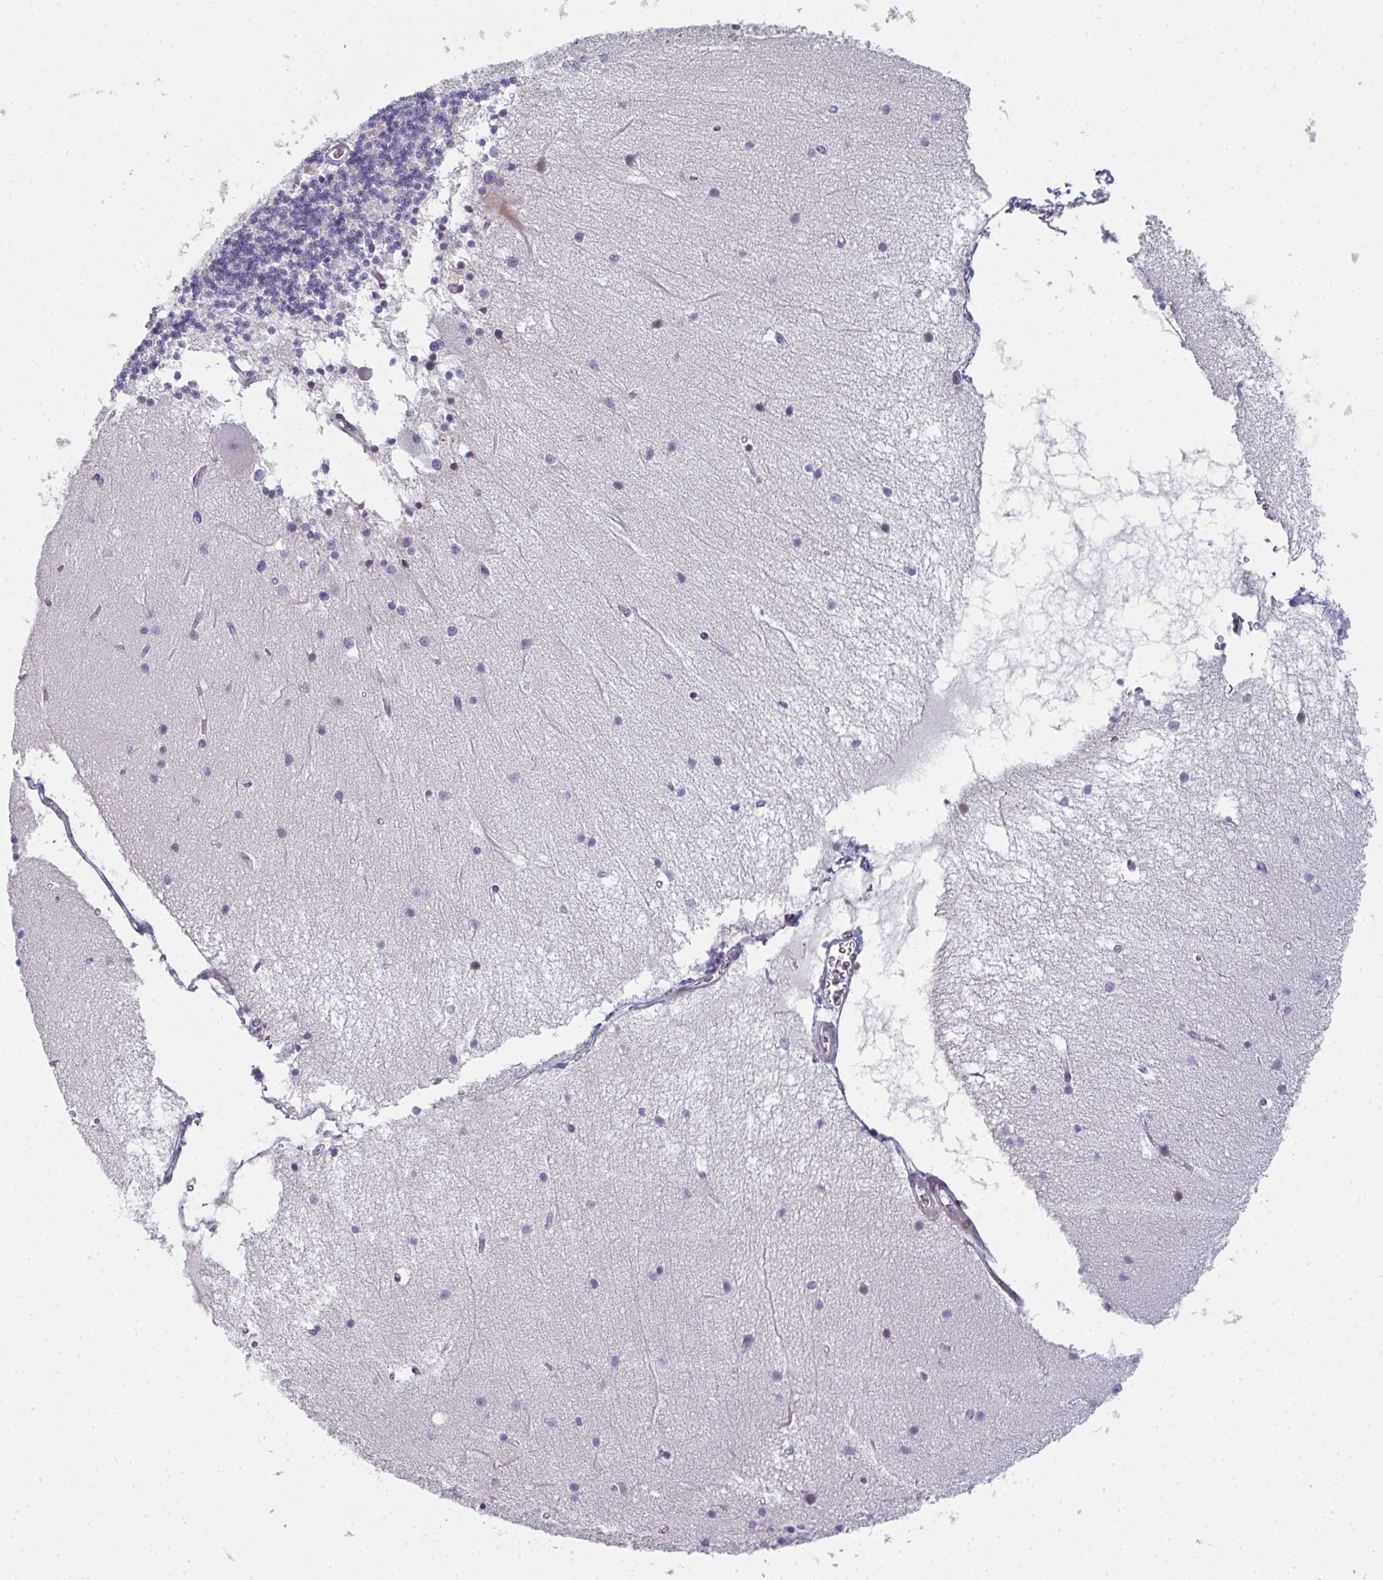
{"staining": {"intensity": "negative", "quantity": "none", "location": "none"}, "tissue": "cerebellum", "cell_type": "Cells in granular layer", "image_type": "normal", "snomed": [{"axis": "morphology", "description": "Normal tissue, NOS"}, {"axis": "topography", "description": "Cerebellum"}], "caption": "Immunohistochemical staining of benign cerebellum shows no significant staining in cells in granular layer. (Stains: DAB (3,3'-diaminobenzidine) immunohistochemistry with hematoxylin counter stain, Microscopy: brightfield microscopy at high magnification).", "gene": "A1CF", "patient": {"sex": "female", "age": 54}}